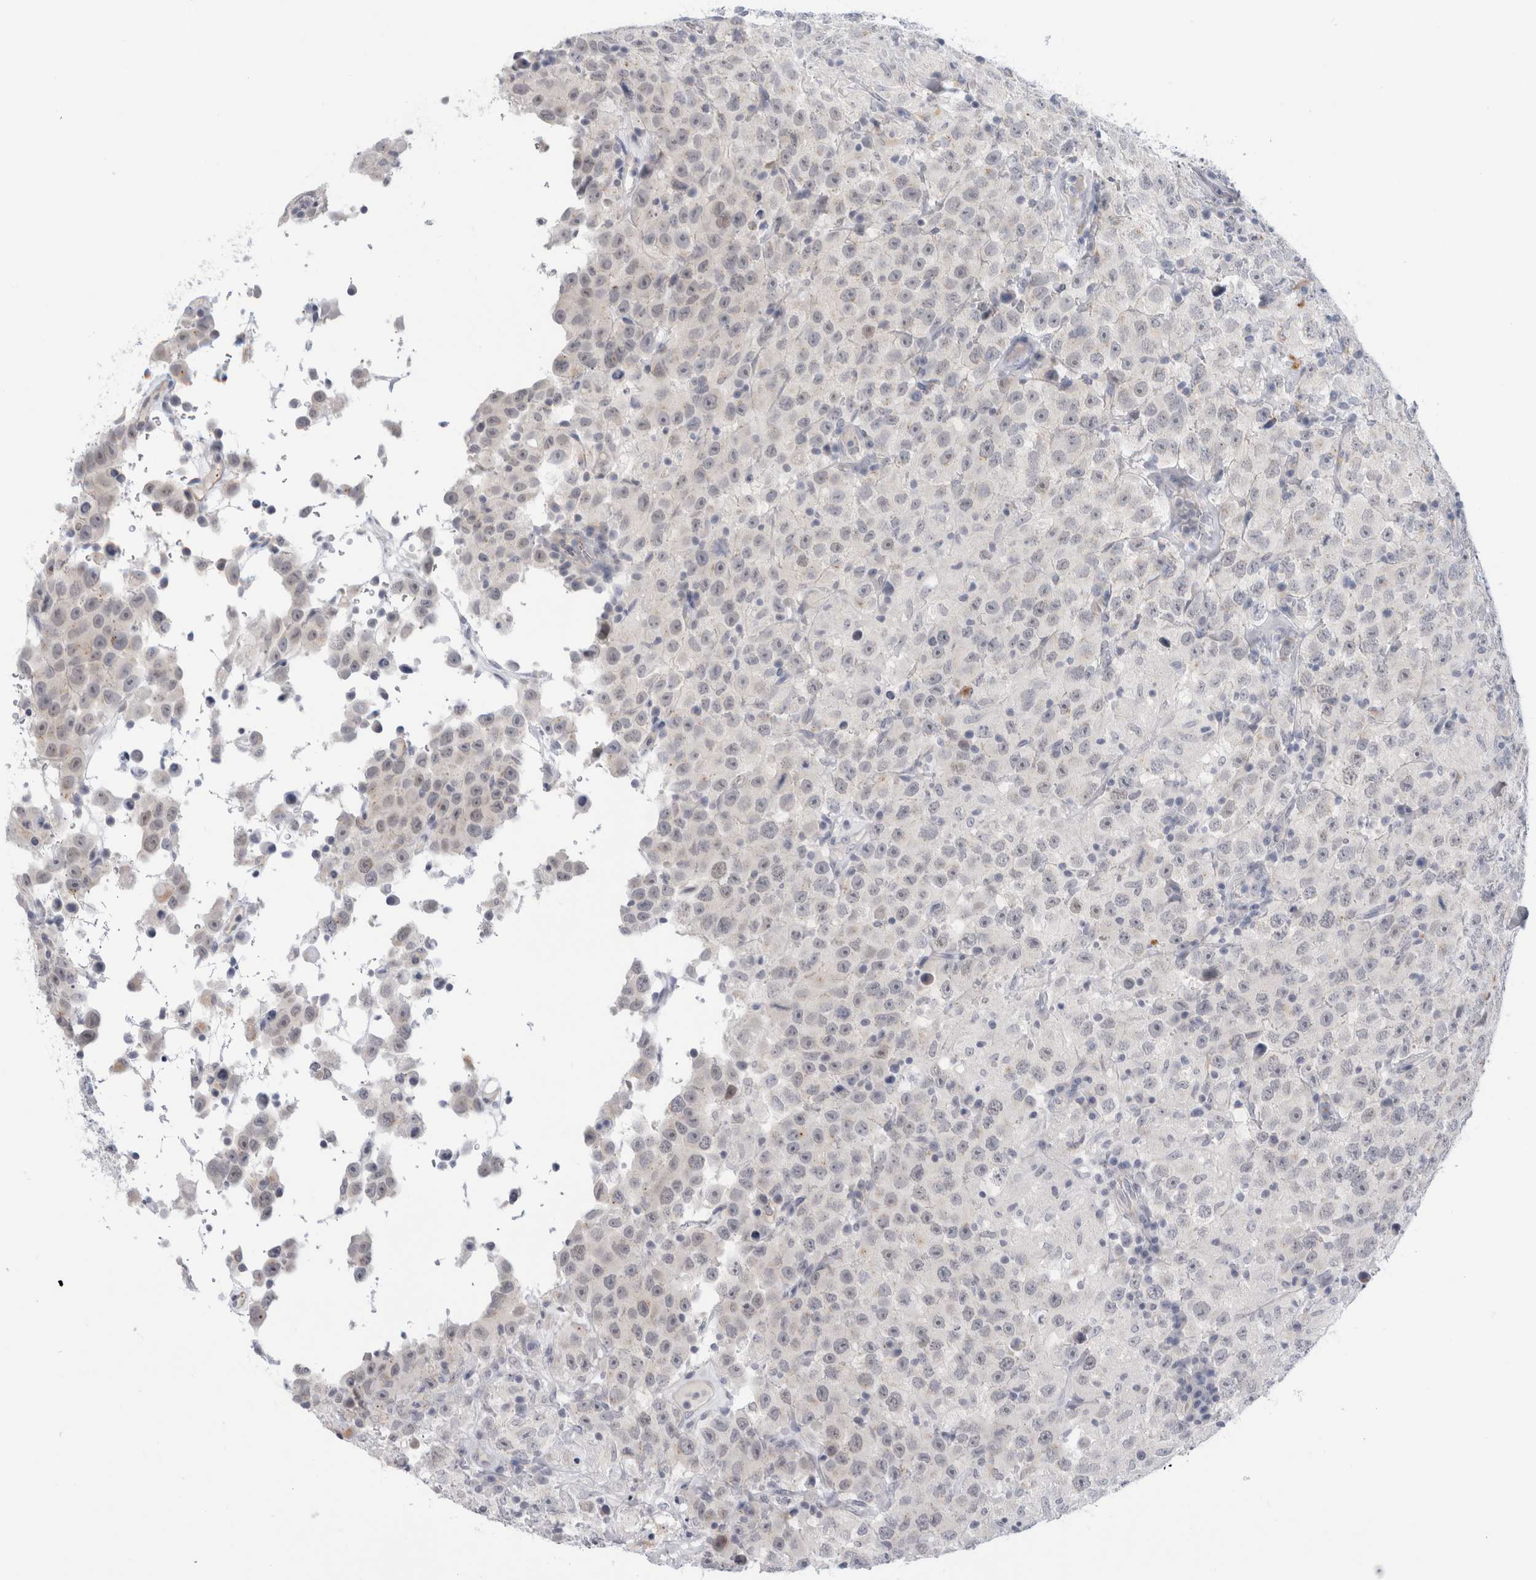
{"staining": {"intensity": "negative", "quantity": "none", "location": "none"}, "tissue": "testis cancer", "cell_type": "Tumor cells", "image_type": "cancer", "snomed": [{"axis": "morphology", "description": "Seminoma, NOS"}, {"axis": "topography", "description": "Testis"}], "caption": "A high-resolution histopathology image shows immunohistochemistry (IHC) staining of testis seminoma, which shows no significant positivity in tumor cells.", "gene": "ANKMY1", "patient": {"sex": "male", "age": 41}}